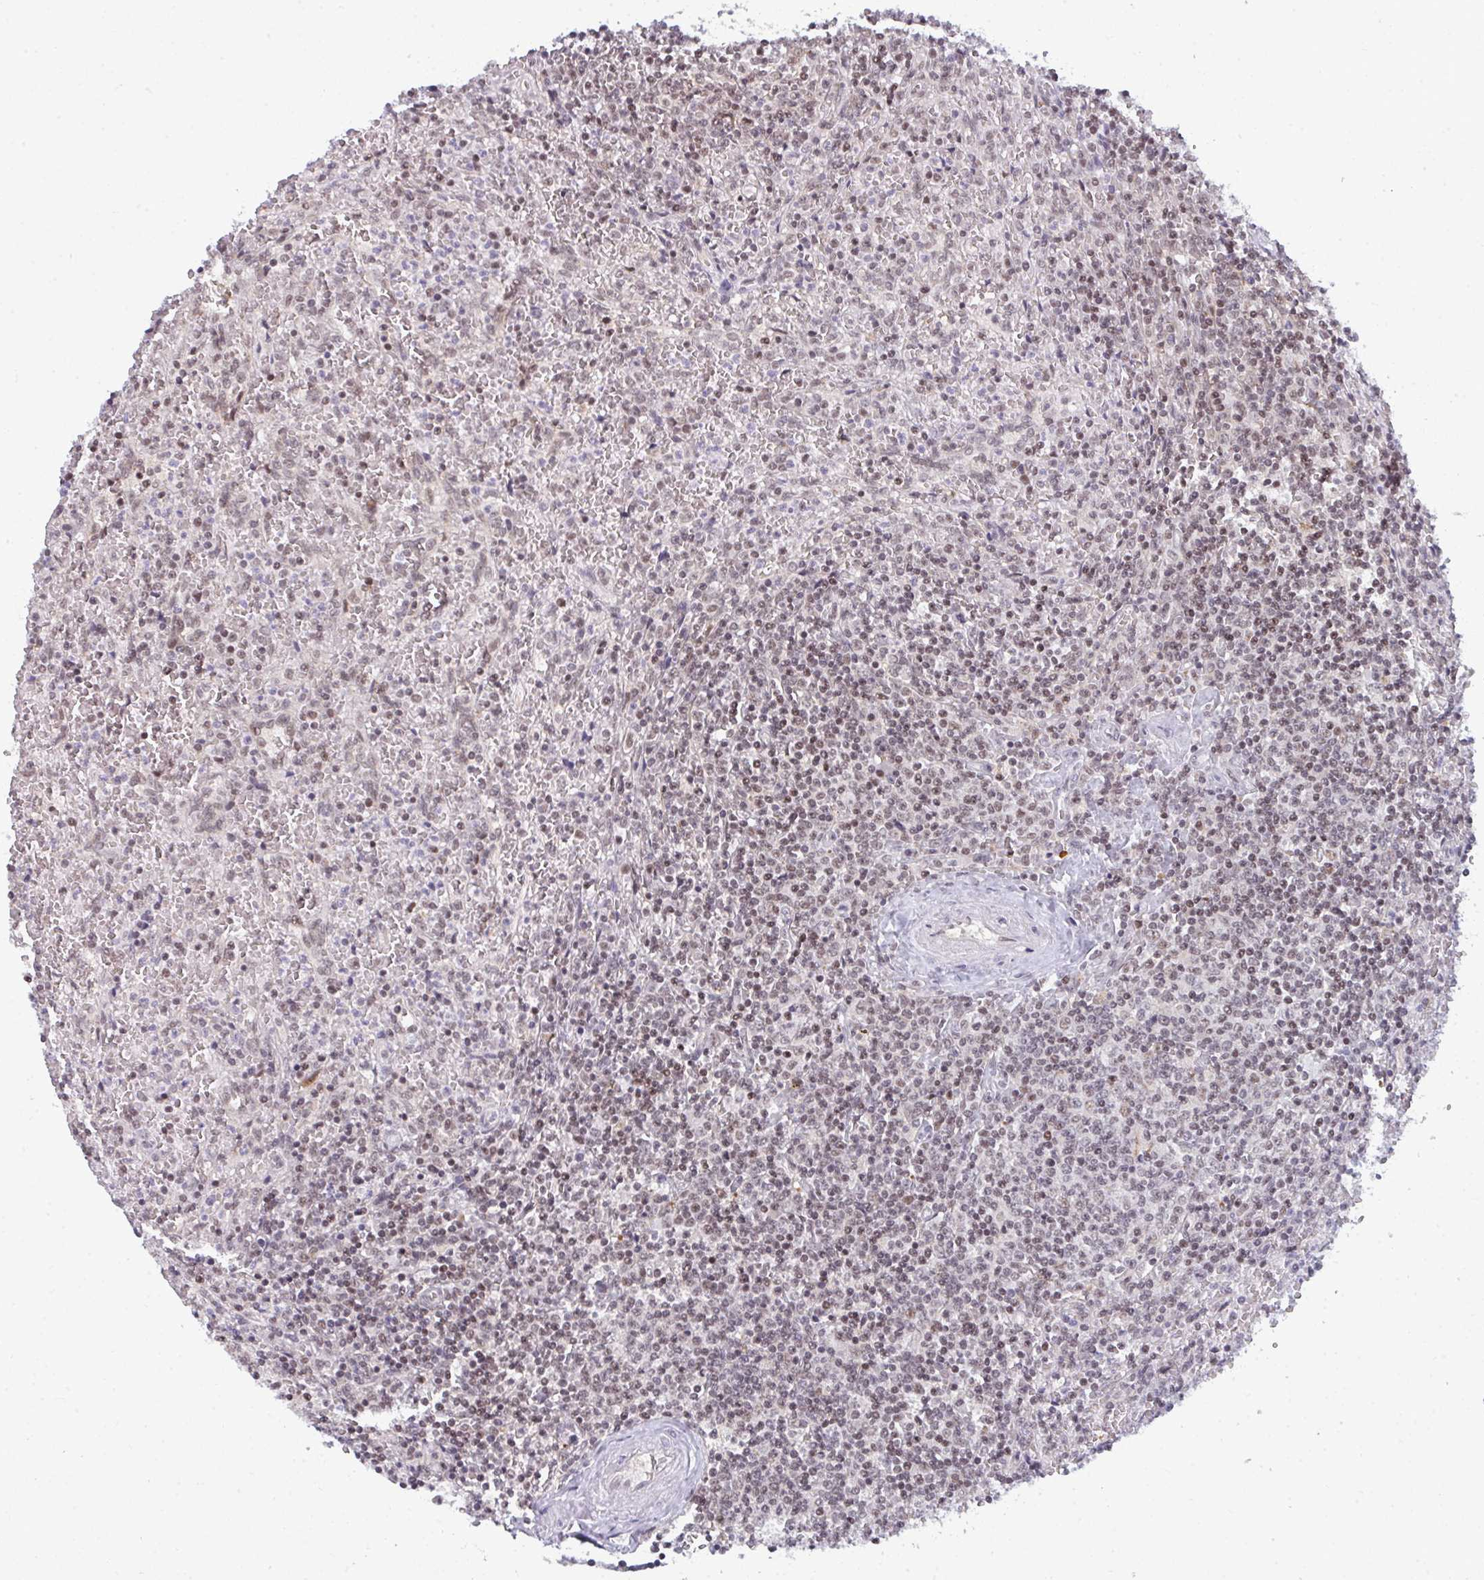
{"staining": {"intensity": "weak", "quantity": "25%-75%", "location": "nuclear"}, "tissue": "lymphoma", "cell_type": "Tumor cells", "image_type": "cancer", "snomed": [{"axis": "morphology", "description": "Malignant lymphoma, non-Hodgkin's type, Low grade"}, {"axis": "topography", "description": "Spleen"}], "caption": "This histopathology image demonstrates IHC staining of low-grade malignant lymphoma, non-Hodgkin's type, with low weak nuclear expression in about 25%-75% of tumor cells.", "gene": "ATF1", "patient": {"sex": "female", "age": 64}}